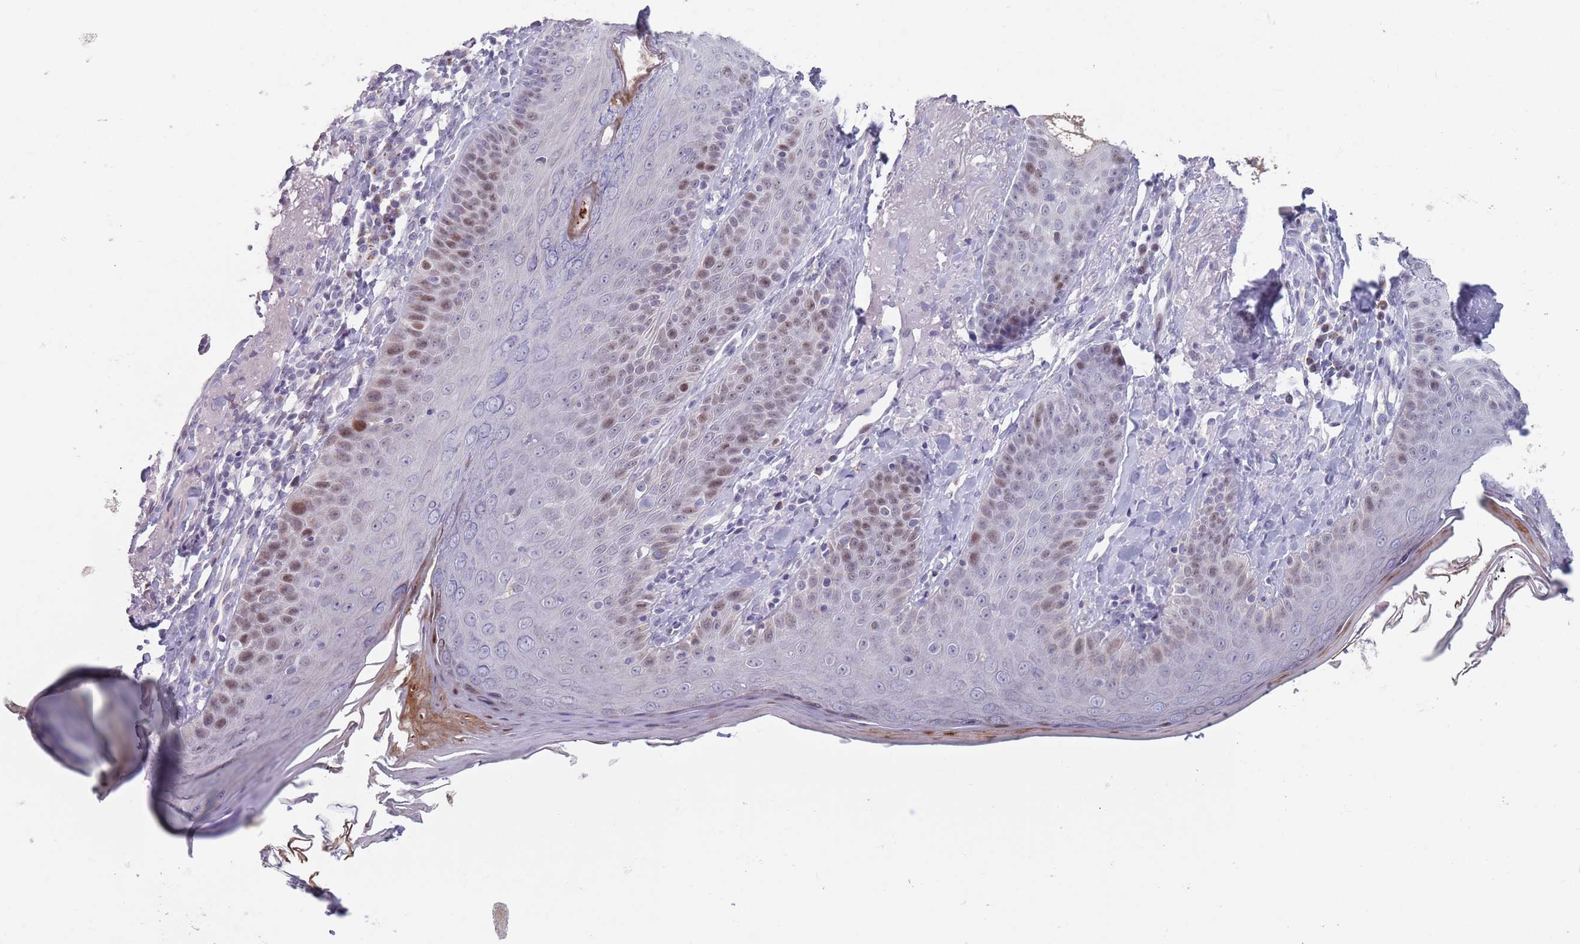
{"staining": {"intensity": "negative", "quantity": "none", "location": "none"}, "tissue": "skin", "cell_type": "Fibroblasts", "image_type": "normal", "snomed": [{"axis": "morphology", "description": "Normal tissue, NOS"}, {"axis": "topography", "description": "Skin"}], "caption": "Fibroblasts show no significant protein staining in normal skin. (DAB (3,3'-diaminobenzidine) immunohistochemistry visualized using brightfield microscopy, high magnification).", "gene": "ZKSCAN2", "patient": {"sex": "male", "age": 57}}